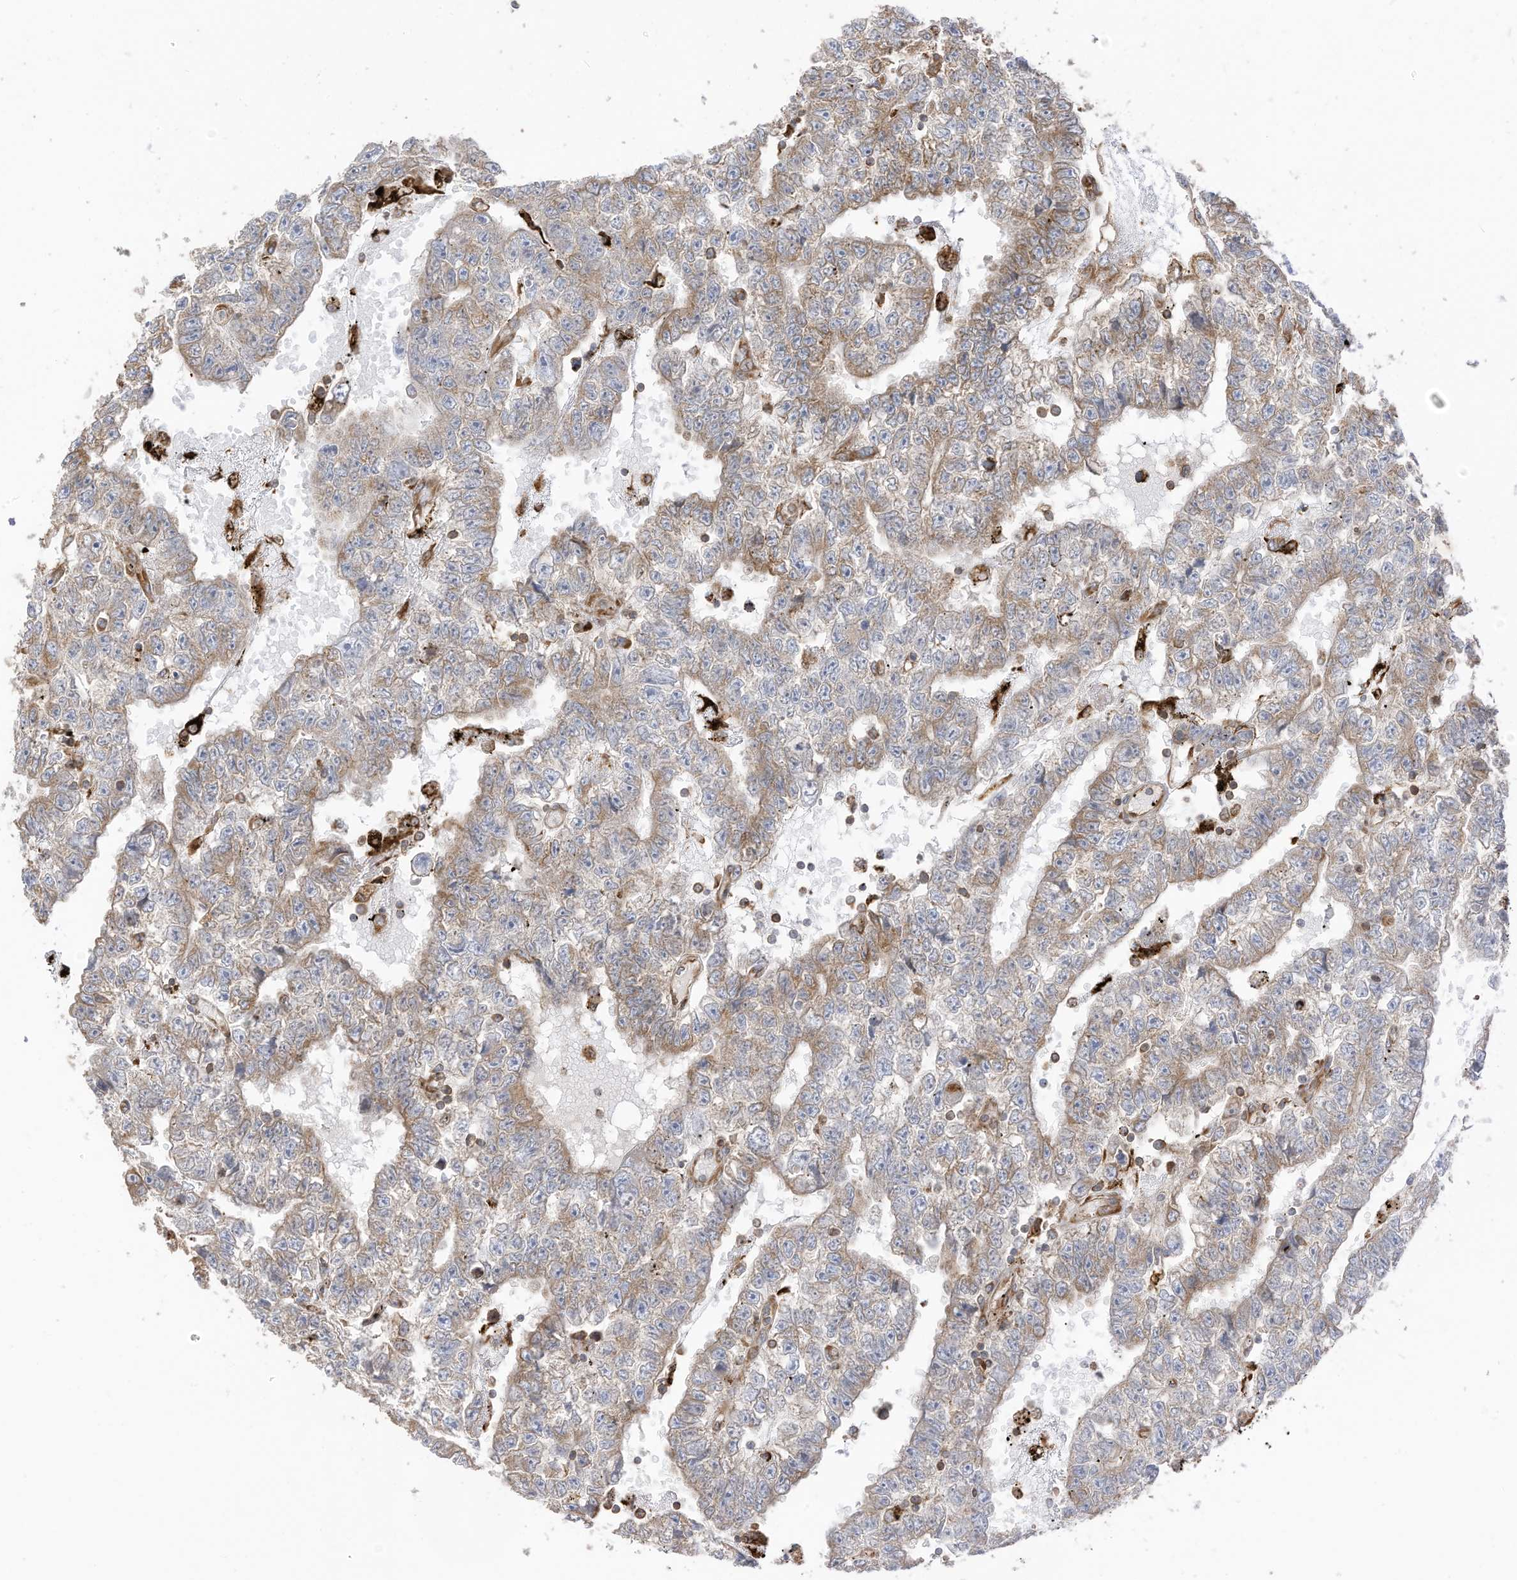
{"staining": {"intensity": "moderate", "quantity": ">75%", "location": "cytoplasmic/membranous"}, "tissue": "testis cancer", "cell_type": "Tumor cells", "image_type": "cancer", "snomed": [{"axis": "morphology", "description": "Carcinoma, Embryonal, NOS"}, {"axis": "topography", "description": "Testis"}], "caption": "DAB (3,3'-diaminobenzidine) immunohistochemical staining of human testis embryonal carcinoma demonstrates moderate cytoplasmic/membranous protein expression in about >75% of tumor cells. (DAB (3,3'-diaminobenzidine) IHC with brightfield microscopy, high magnification).", "gene": "TRNAU1AP", "patient": {"sex": "male", "age": 25}}